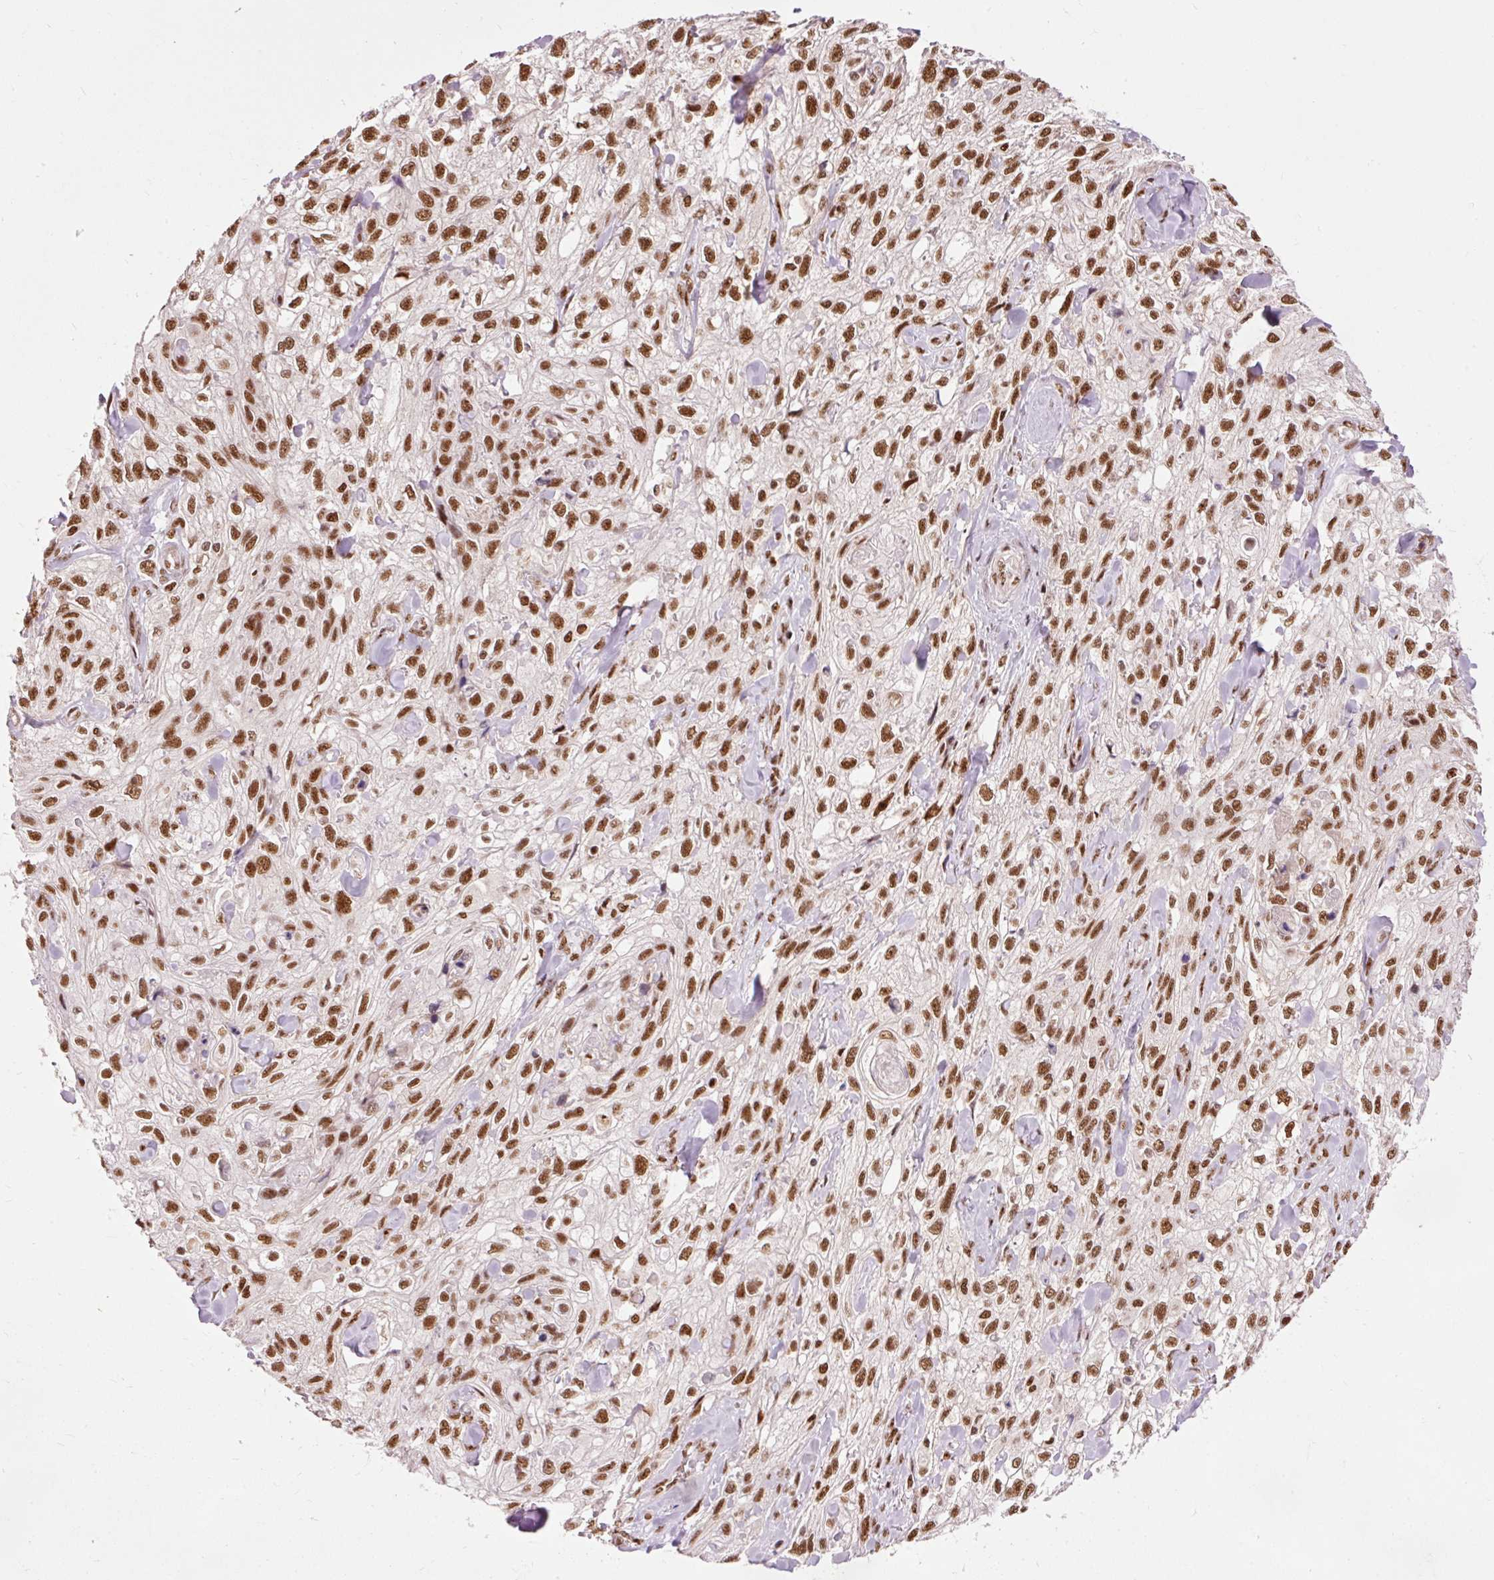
{"staining": {"intensity": "strong", "quantity": ">75%", "location": "nuclear"}, "tissue": "skin cancer", "cell_type": "Tumor cells", "image_type": "cancer", "snomed": [{"axis": "morphology", "description": "Squamous cell carcinoma, NOS"}, {"axis": "topography", "description": "Skin"}, {"axis": "topography", "description": "Vulva"}], "caption": "A high amount of strong nuclear expression is appreciated in about >75% of tumor cells in squamous cell carcinoma (skin) tissue.", "gene": "ZBTB44", "patient": {"sex": "female", "age": 86}}